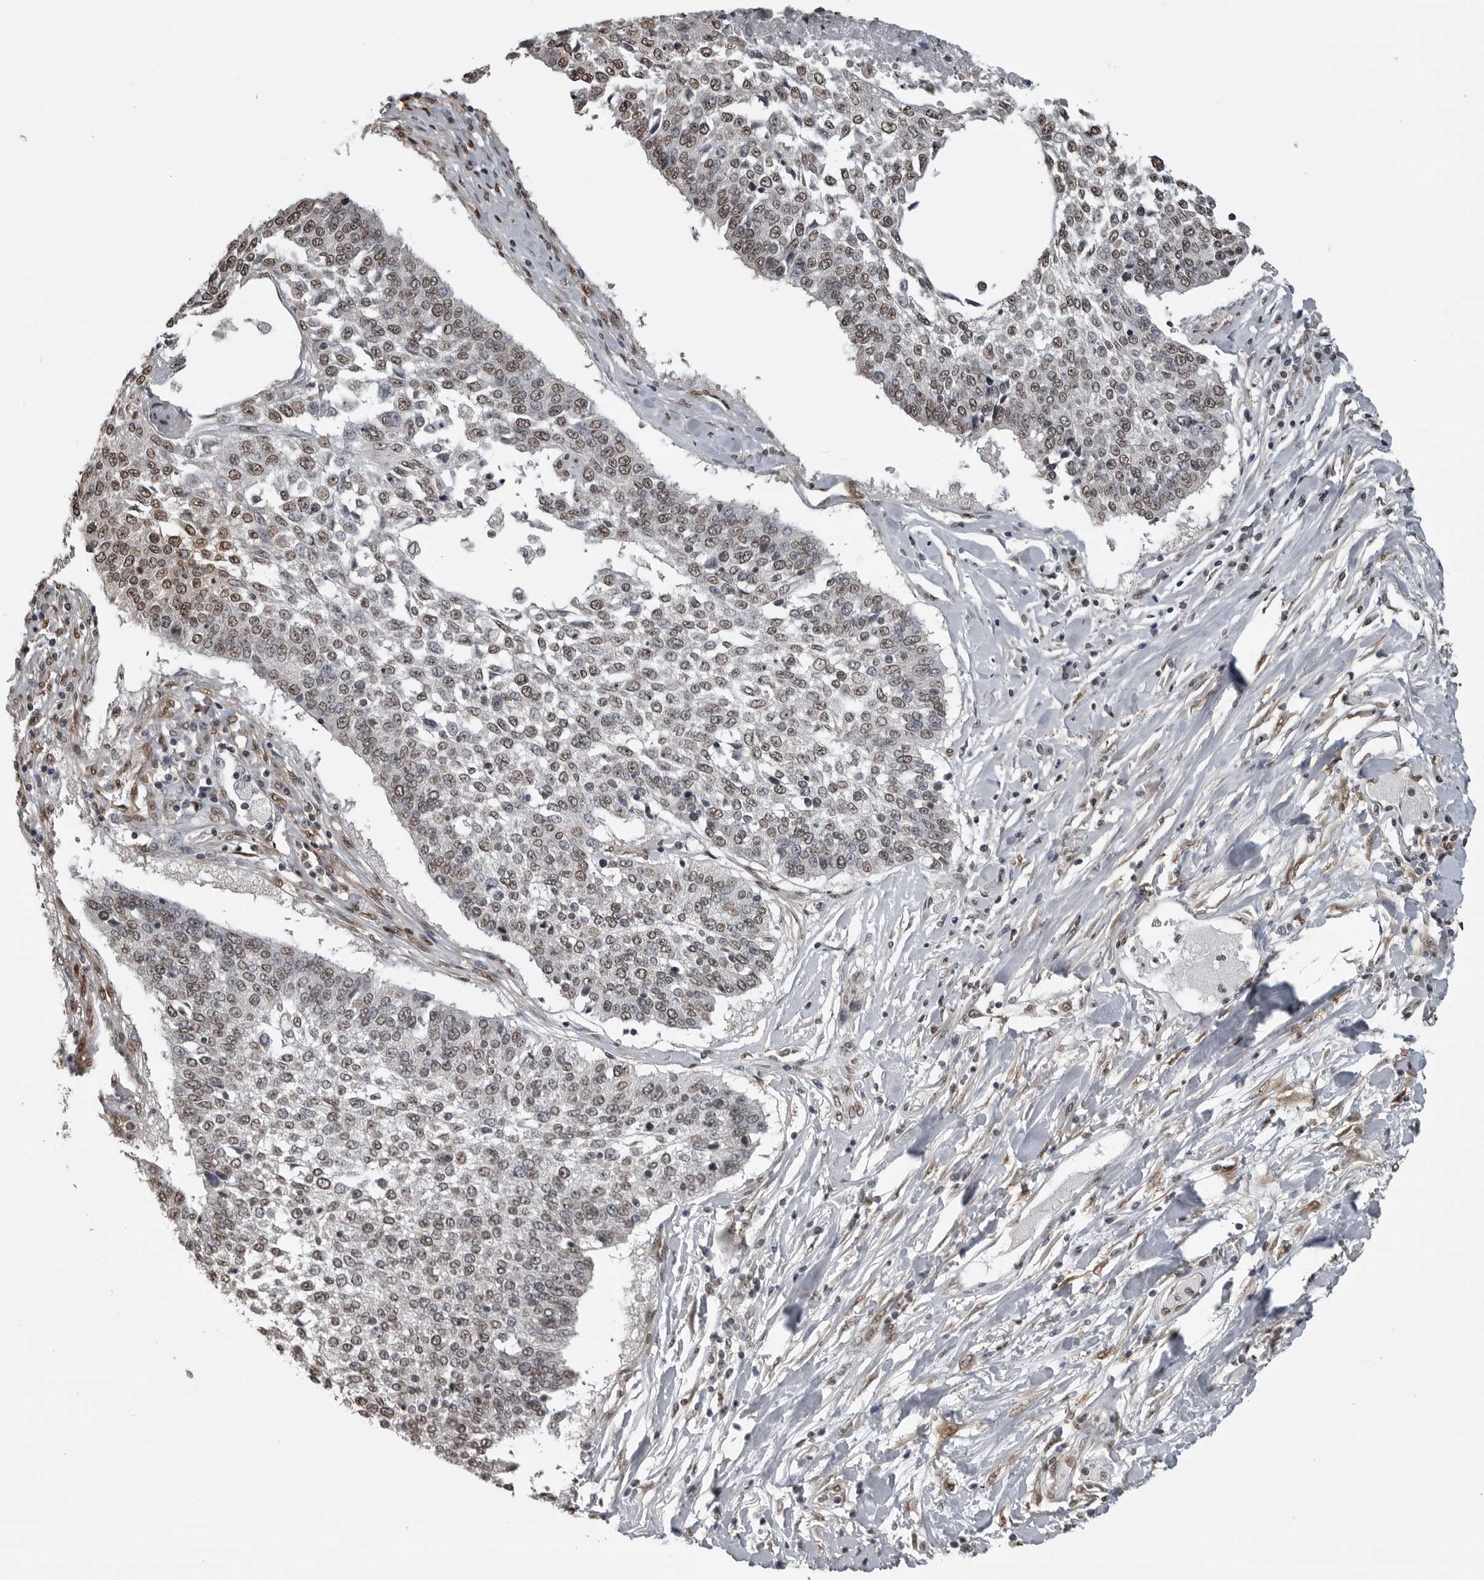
{"staining": {"intensity": "weak", "quantity": ">75%", "location": "nuclear"}, "tissue": "lung cancer", "cell_type": "Tumor cells", "image_type": "cancer", "snomed": [{"axis": "morphology", "description": "Normal tissue, NOS"}, {"axis": "morphology", "description": "Squamous cell carcinoma, NOS"}, {"axis": "topography", "description": "Cartilage tissue"}, {"axis": "topography", "description": "Bronchus"}, {"axis": "topography", "description": "Lung"}, {"axis": "topography", "description": "Peripheral nerve tissue"}], "caption": "Lung squamous cell carcinoma stained for a protein shows weak nuclear positivity in tumor cells.", "gene": "SMAD2", "patient": {"sex": "female", "age": 49}}